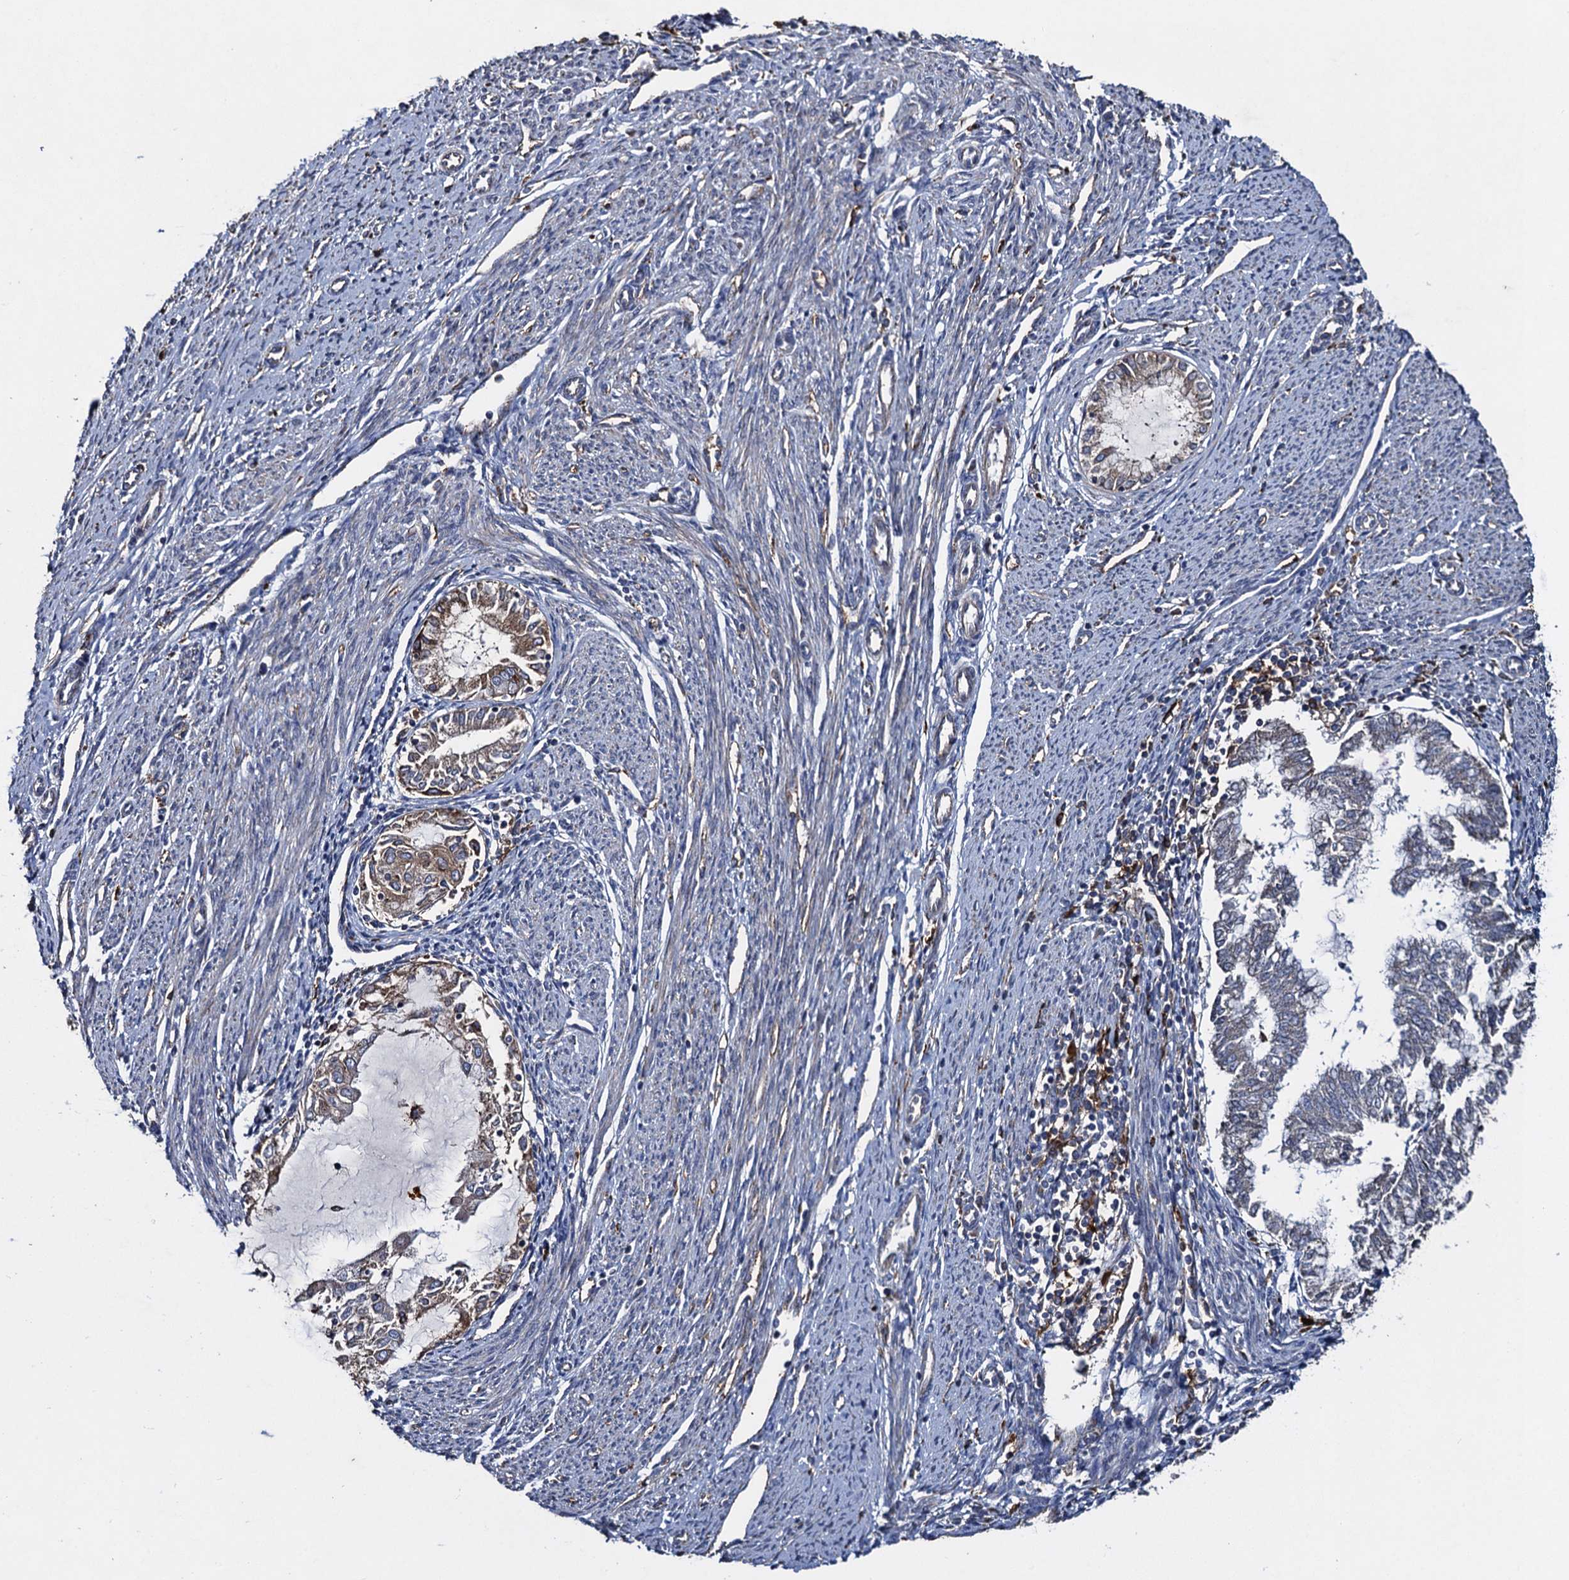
{"staining": {"intensity": "moderate", "quantity": "<25%", "location": "cytoplasmic/membranous"}, "tissue": "endometrial cancer", "cell_type": "Tumor cells", "image_type": "cancer", "snomed": [{"axis": "morphology", "description": "Adenocarcinoma, NOS"}, {"axis": "topography", "description": "Endometrium"}], "caption": "Adenocarcinoma (endometrial) tissue exhibits moderate cytoplasmic/membranous positivity in about <25% of tumor cells, visualized by immunohistochemistry.", "gene": "TXNDC11", "patient": {"sex": "female", "age": 79}}